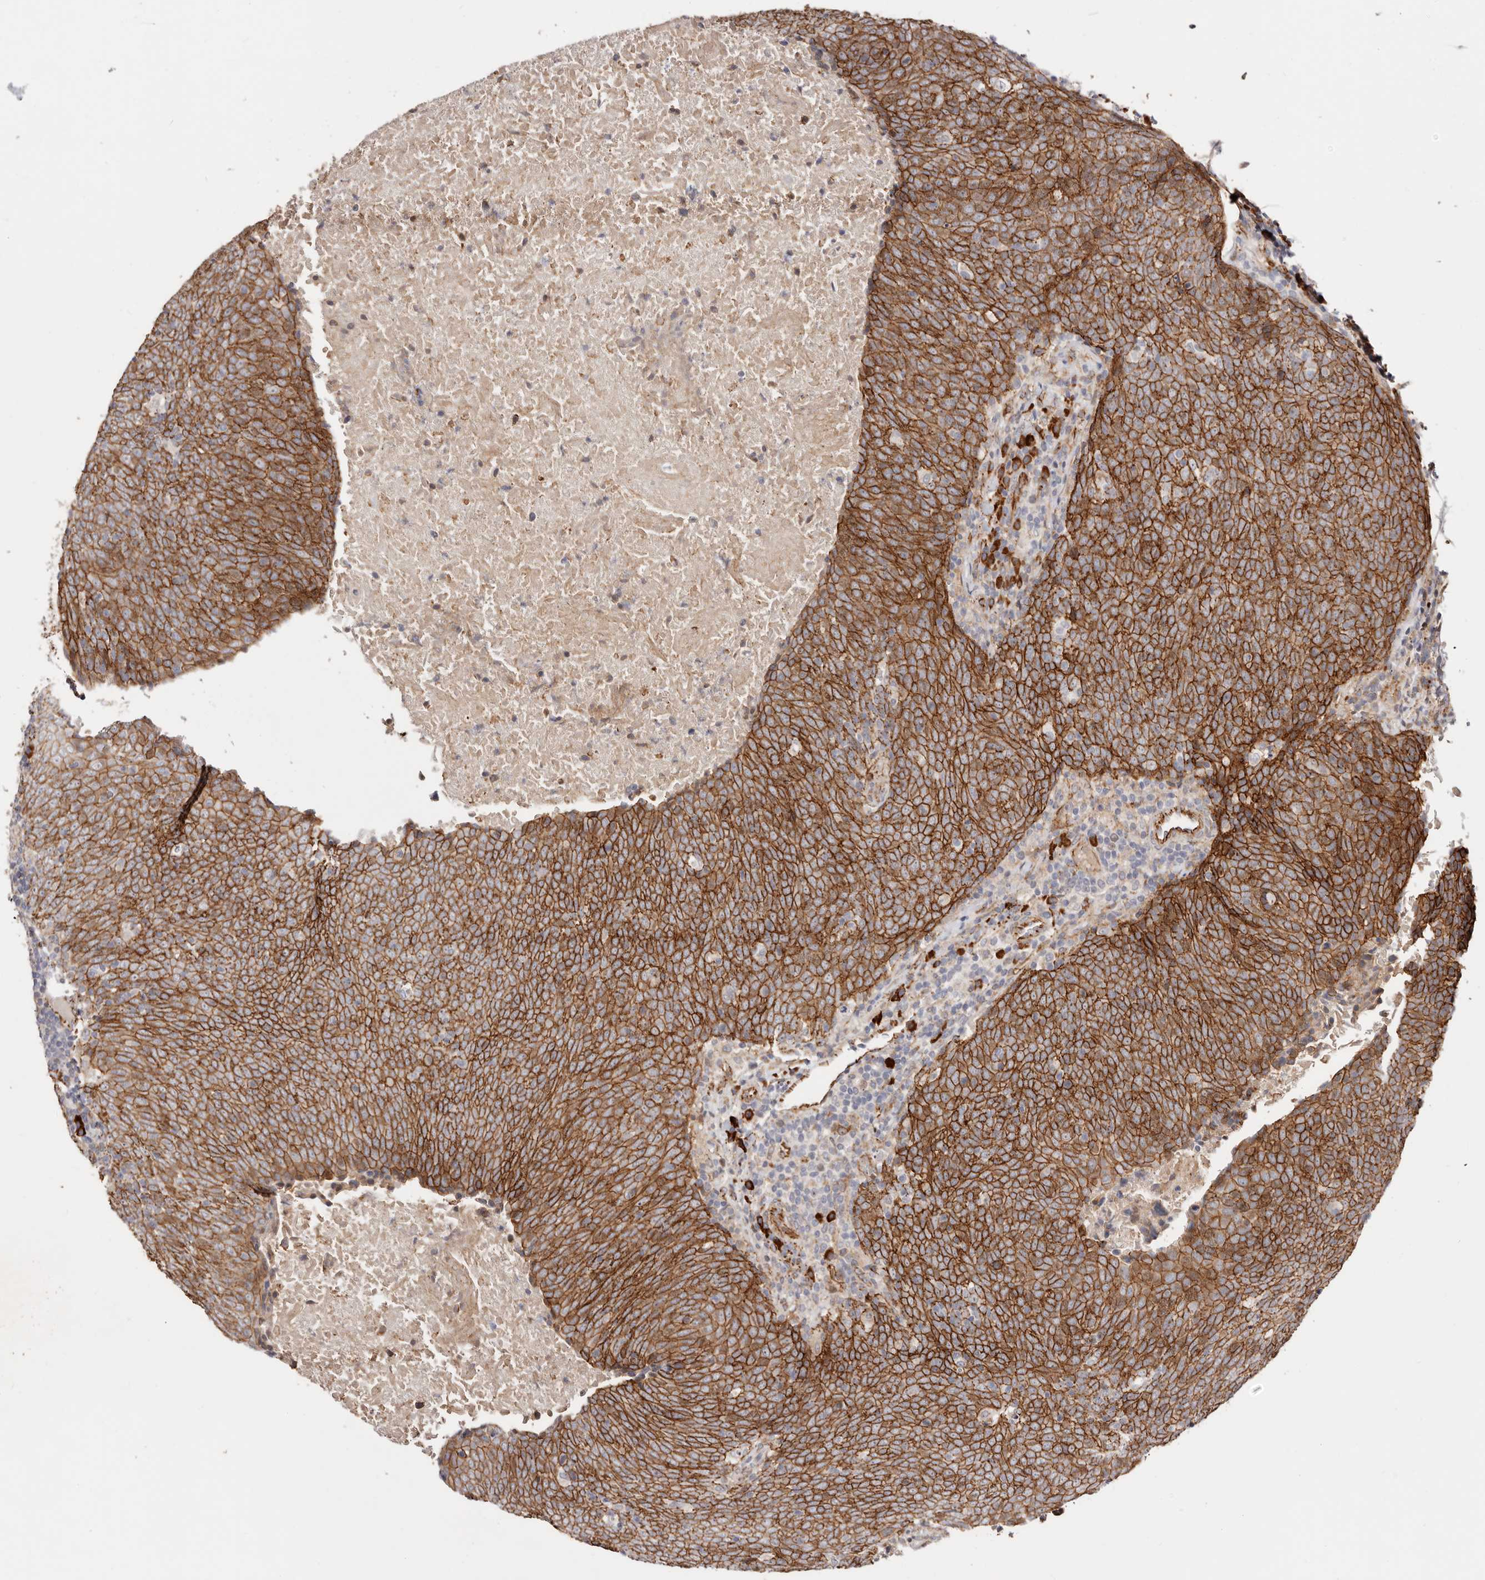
{"staining": {"intensity": "strong", "quantity": ">75%", "location": "cytoplasmic/membranous"}, "tissue": "head and neck cancer", "cell_type": "Tumor cells", "image_type": "cancer", "snomed": [{"axis": "morphology", "description": "Squamous cell carcinoma, NOS"}, {"axis": "morphology", "description": "Squamous cell carcinoma, metastatic, NOS"}, {"axis": "topography", "description": "Lymph node"}, {"axis": "topography", "description": "Head-Neck"}], "caption": "This is an image of immunohistochemistry staining of squamous cell carcinoma (head and neck), which shows strong expression in the cytoplasmic/membranous of tumor cells.", "gene": "CTNNB1", "patient": {"sex": "male", "age": 62}}